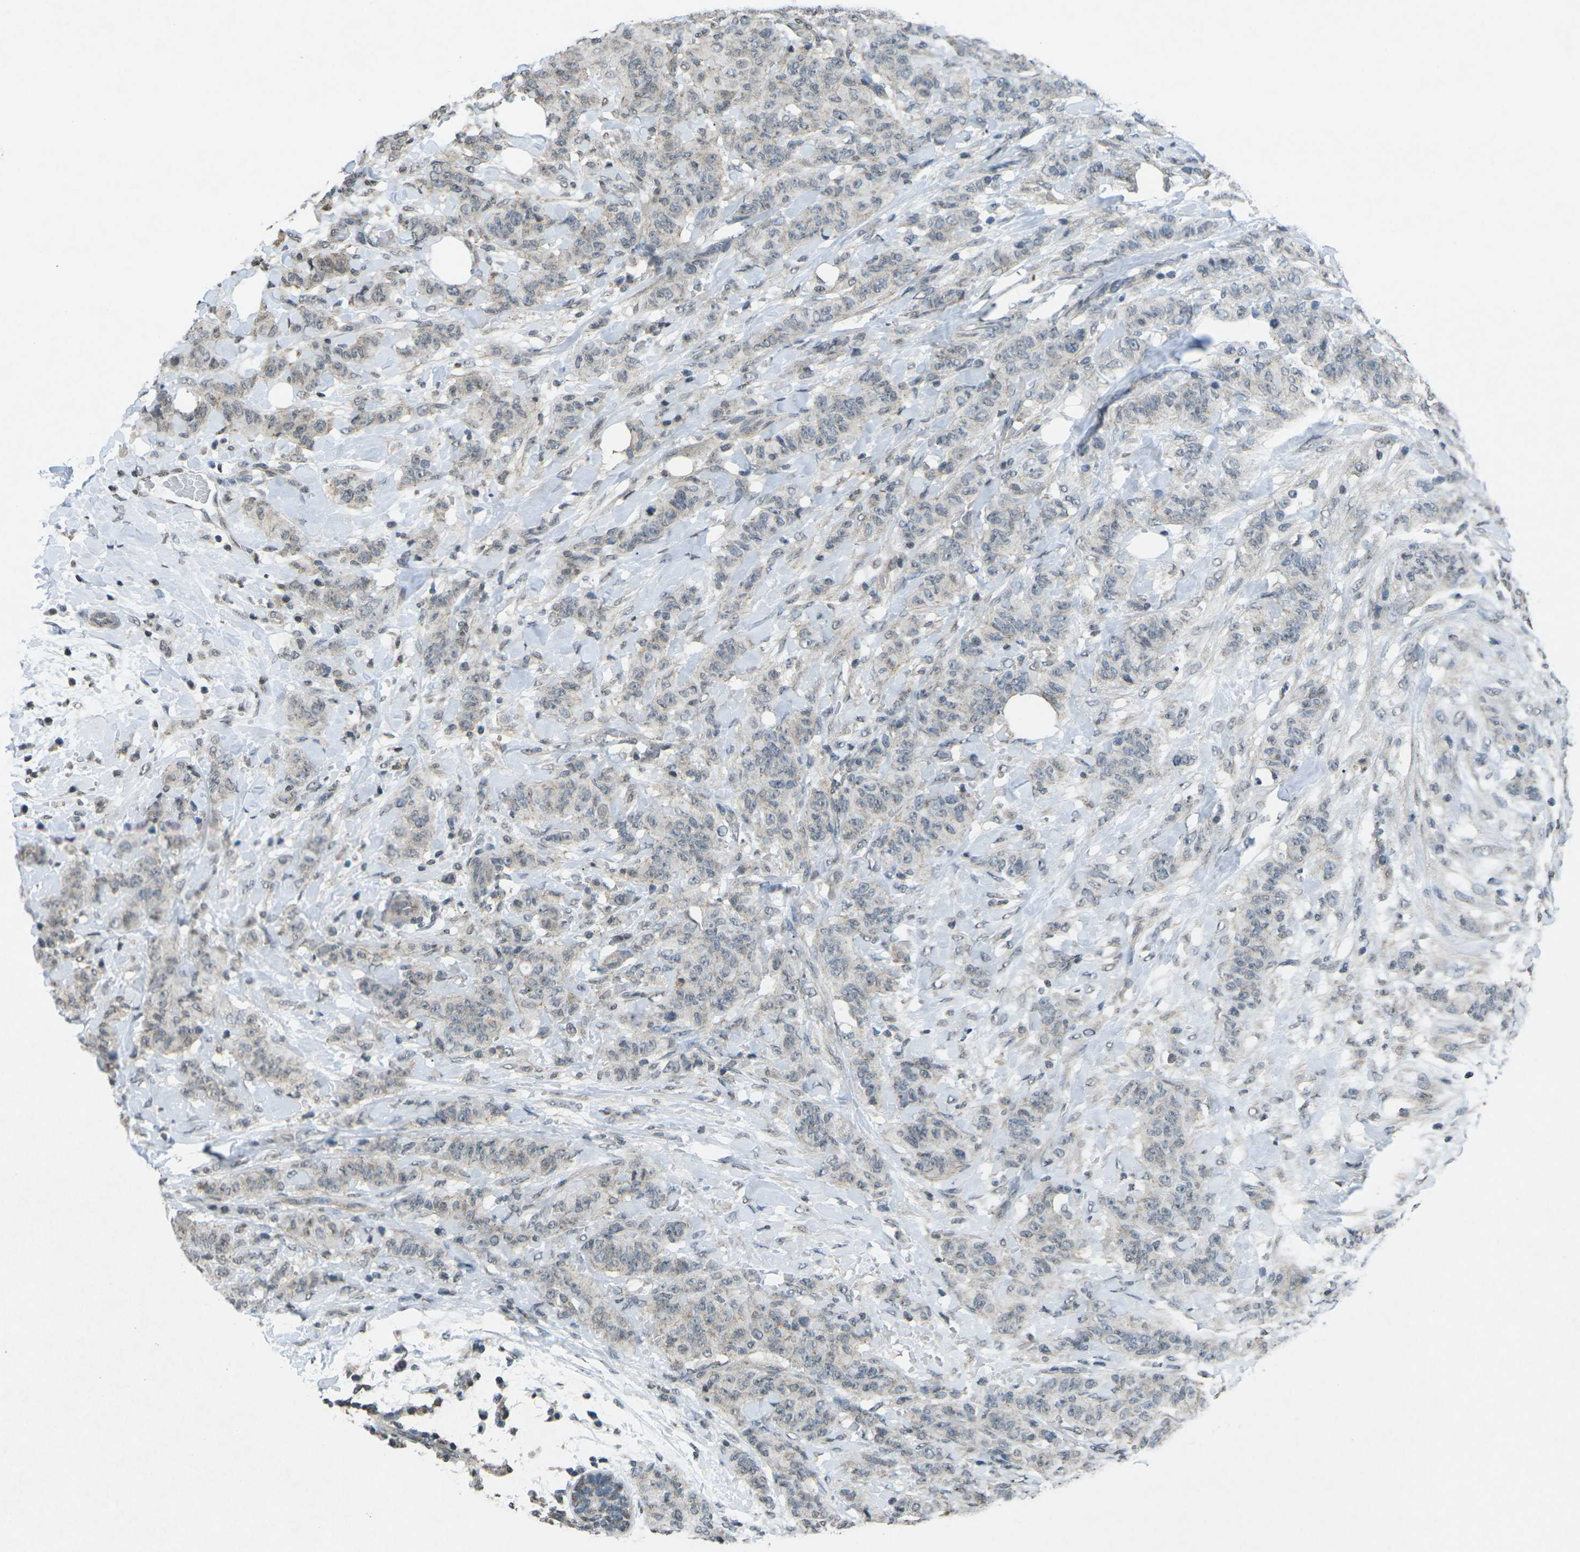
{"staining": {"intensity": "weak", "quantity": "<25%", "location": "cytoplasmic/membranous"}, "tissue": "breast cancer", "cell_type": "Tumor cells", "image_type": "cancer", "snomed": [{"axis": "morphology", "description": "Normal tissue, NOS"}, {"axis": "morphology", "description": "Duct carcinoma"}, {"axis": "topography", "description": "Breast"}], "caption": "Immunohistochemistry (IHC) of breast intraductal carcinoma exhibits no staining in tumor cells.", "gene": "TFR2", "patient": {"sex": "female", "age": 40}}